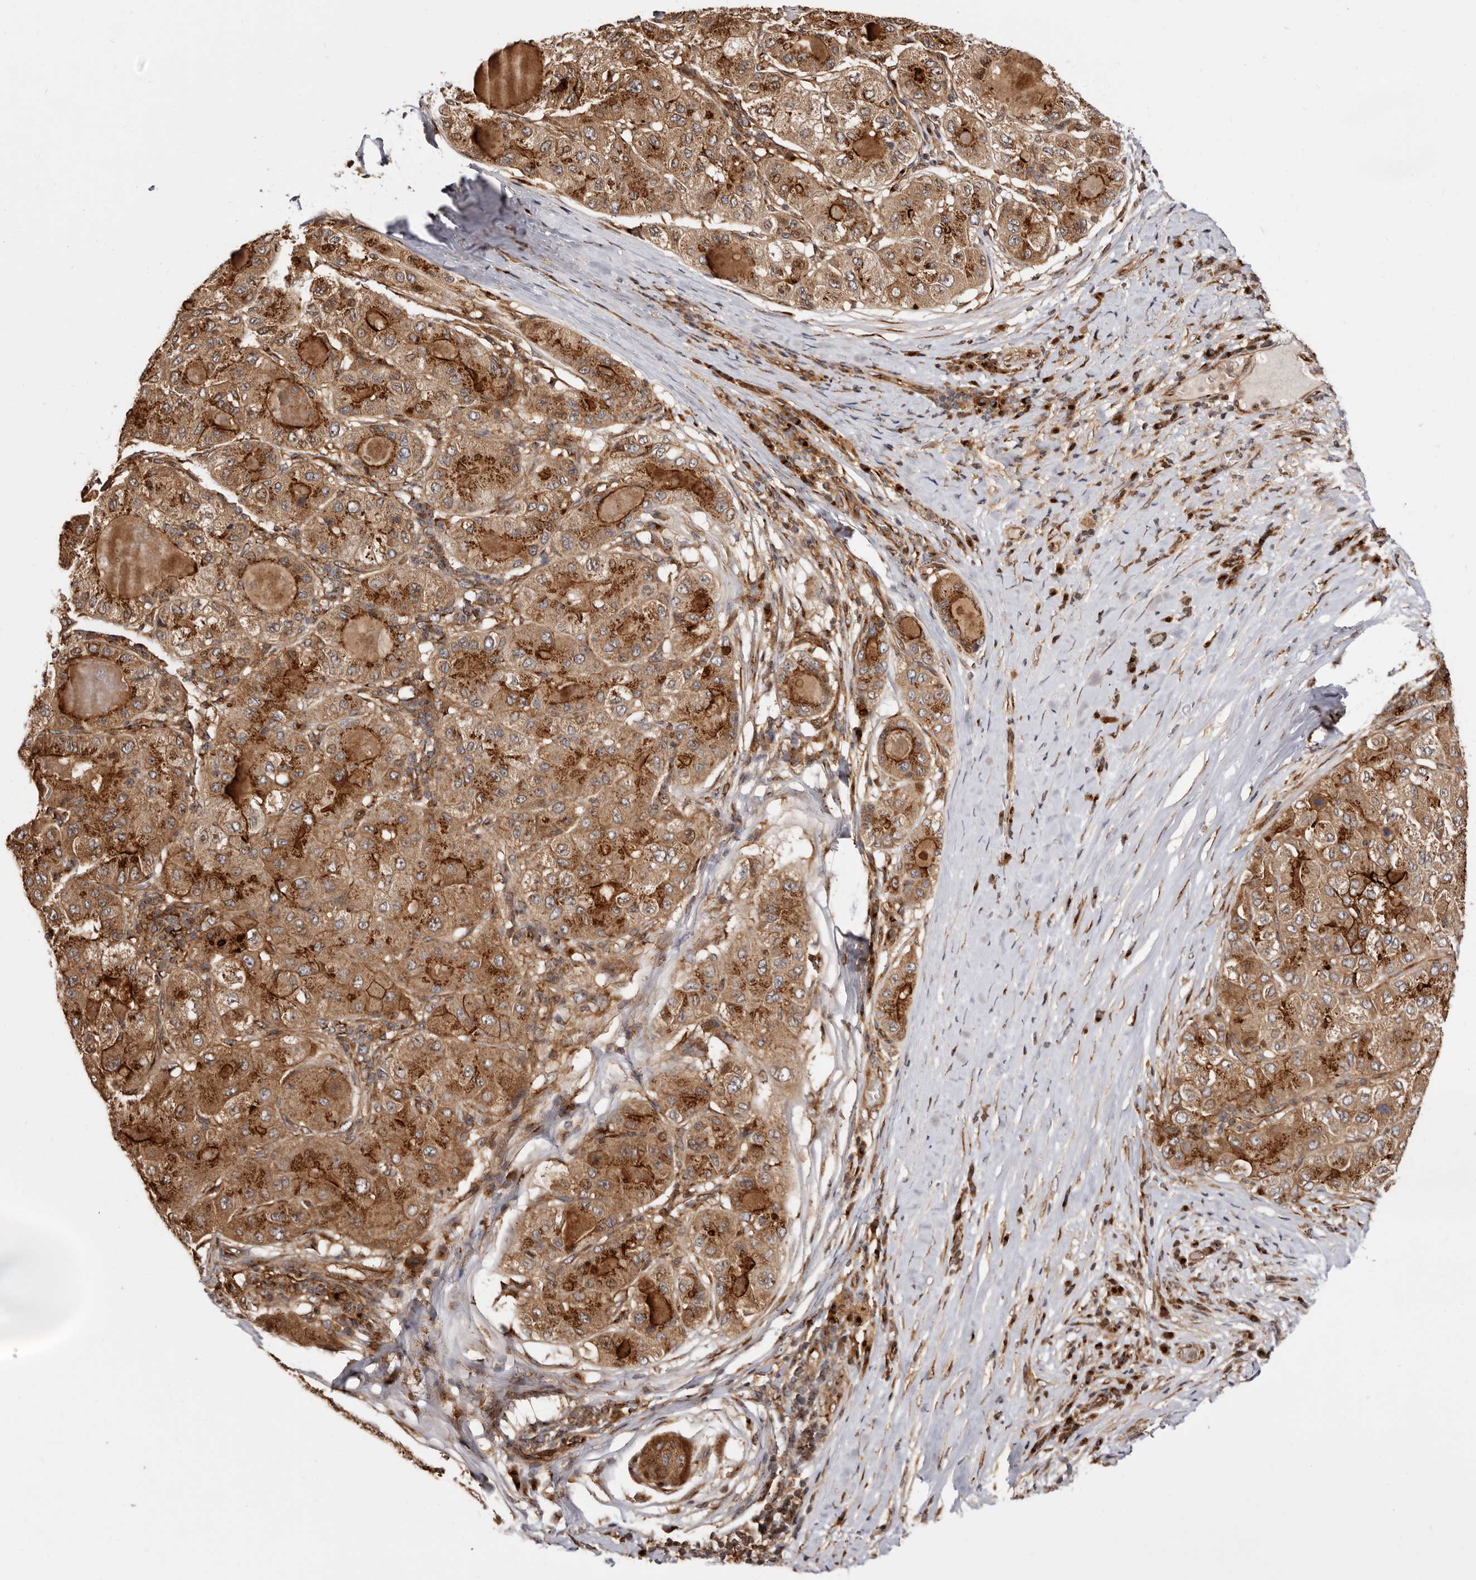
{"staining": {"intensity": "strong", "quantity": ">75%", "location": "cytoplasmic/membranous"}, "tissue": "liver cancer", "cell_type": "Tumor cells", "image_type": "cancer", "snomed": [{"axis": "morphology", "description": "Carcinoma, Hepatocellular, NOS"}, {"axis": "topography", "description": "Liver"}], "caption": "IHC staining of hepatocellular carcinoma (liver), which shows high levels of strong cytoplasmic/membranous staining in approximately >75% of tumor cells indicating strong cytoplasmic/membranous protein staining. The staining was performed using DAB (3,3'-diaminobenzidine) (brown) for protein detection and nuclei were counterstained in hematoxylin (blue).", "gene": "GPR27", "patient": {"sex": "male", "age": 80}}